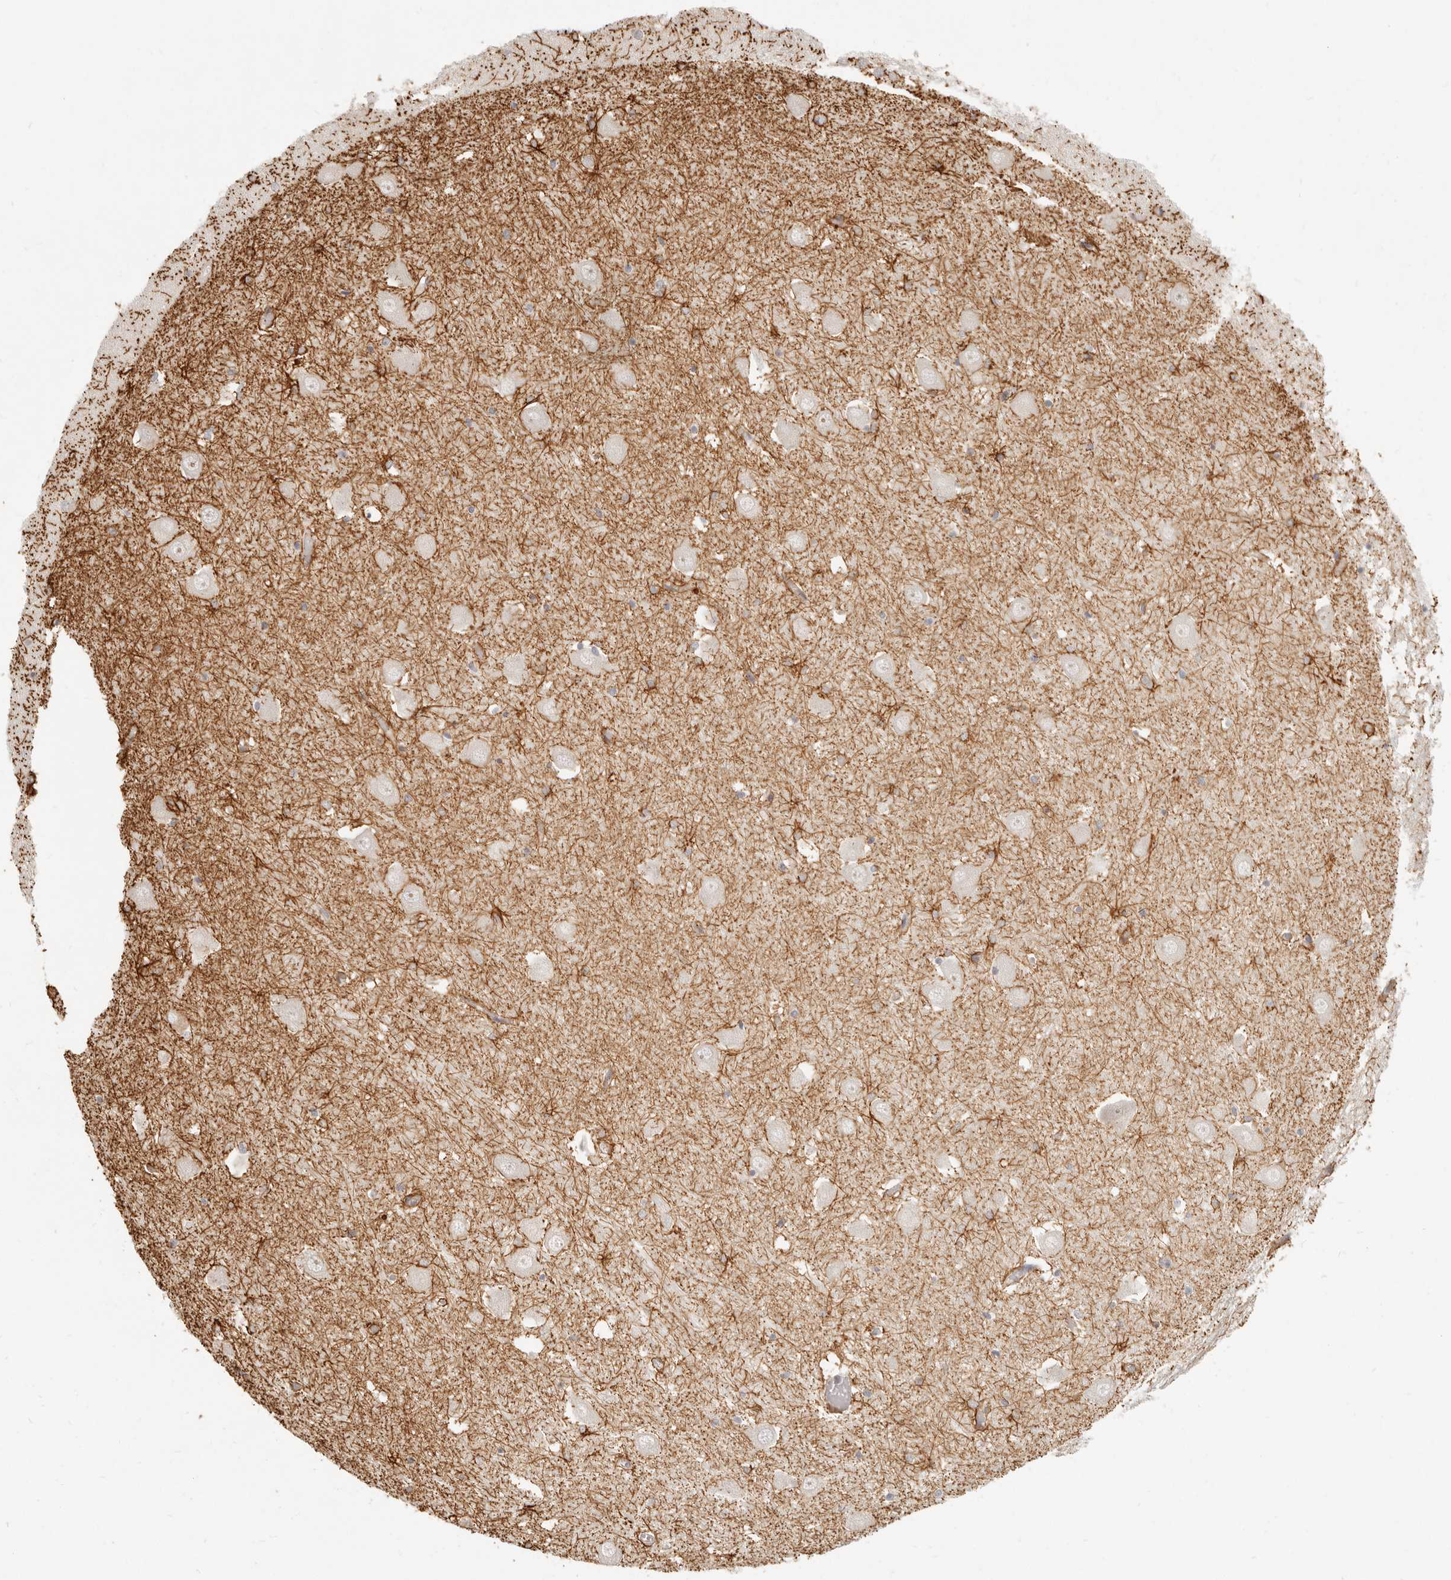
{"staining": {"intensity": "moderate", "quantity": "25%-75%", "location": "cytoplasmic/membranous"}, "tissue": "hippocampus", "cell_type": "Glial cells", "image_type": "normal", "snomed": [{"axis": "morphology", "description": "Normal tissue, NOS"}, {"axis": "topography", "description": "Hippocampus"}], "caption": "Hippocampus stained with a brown dye demonstrates moderate cytoplasmic/membranous positive staining in approximately 25%-75% of glial cells.", "gene": "TUFT1", "patient": {"sex": "male", "age": 70}}